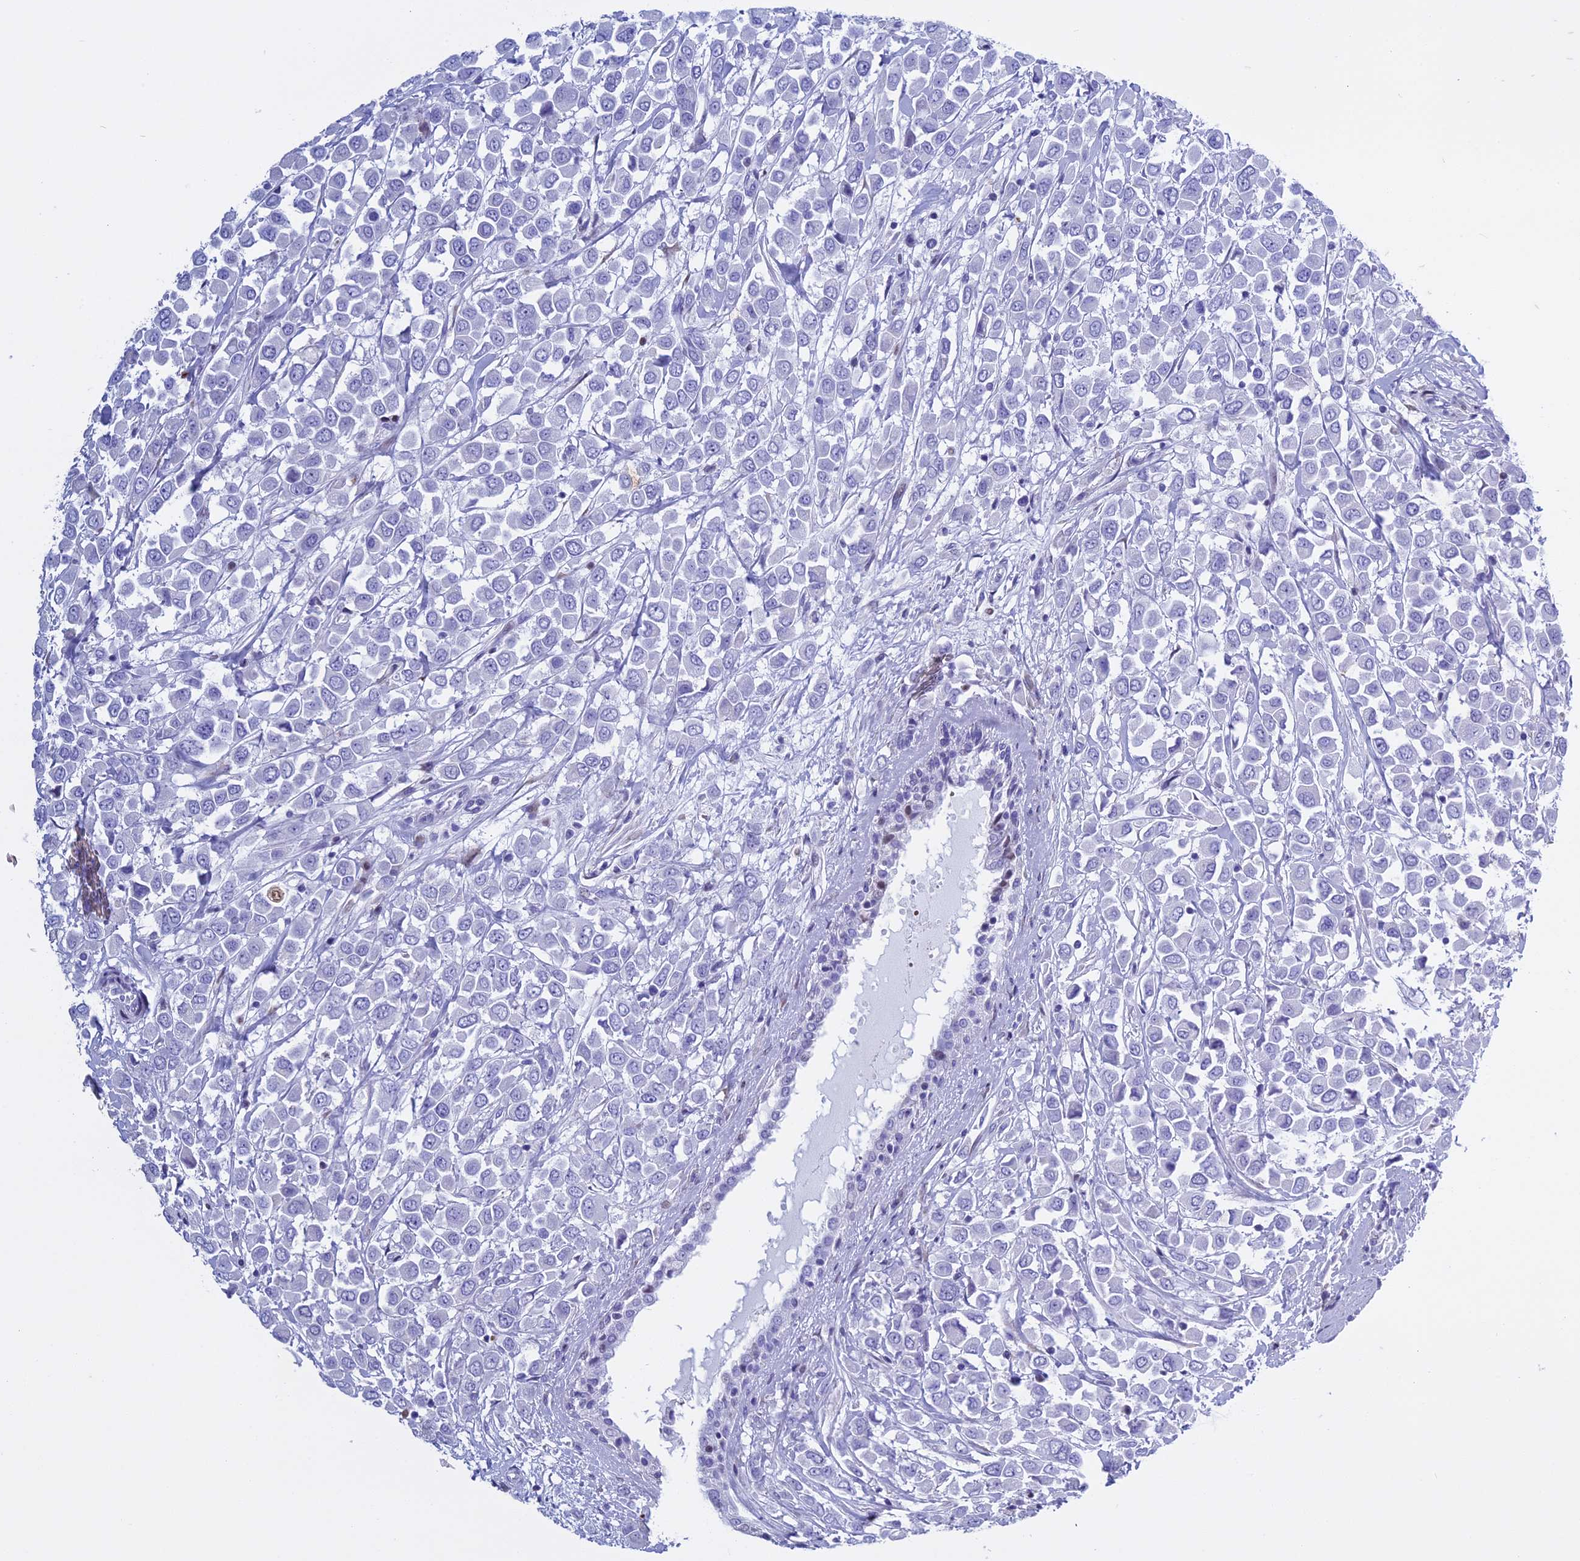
{"staining": {"intensity": "negative", "quantity": "none", "location": "none"}, "tissue": "breast cancer", "cell_type": "Tumor cells", "image_type": "cancer", "snomed": [{"axis": "morphology", "description": "Duct carcinoma"}, {"axis": "topography", "description": "Breast"}], "caption": "Immunohistochemistry micrograph of neoplastic tissue: breast cancer (intraductal carcinoma) stained with DAB exhibits no significant protein expression in tumor cells.", "gene": "KCTD21", "patient": {"sex": "female", "age": 61}}